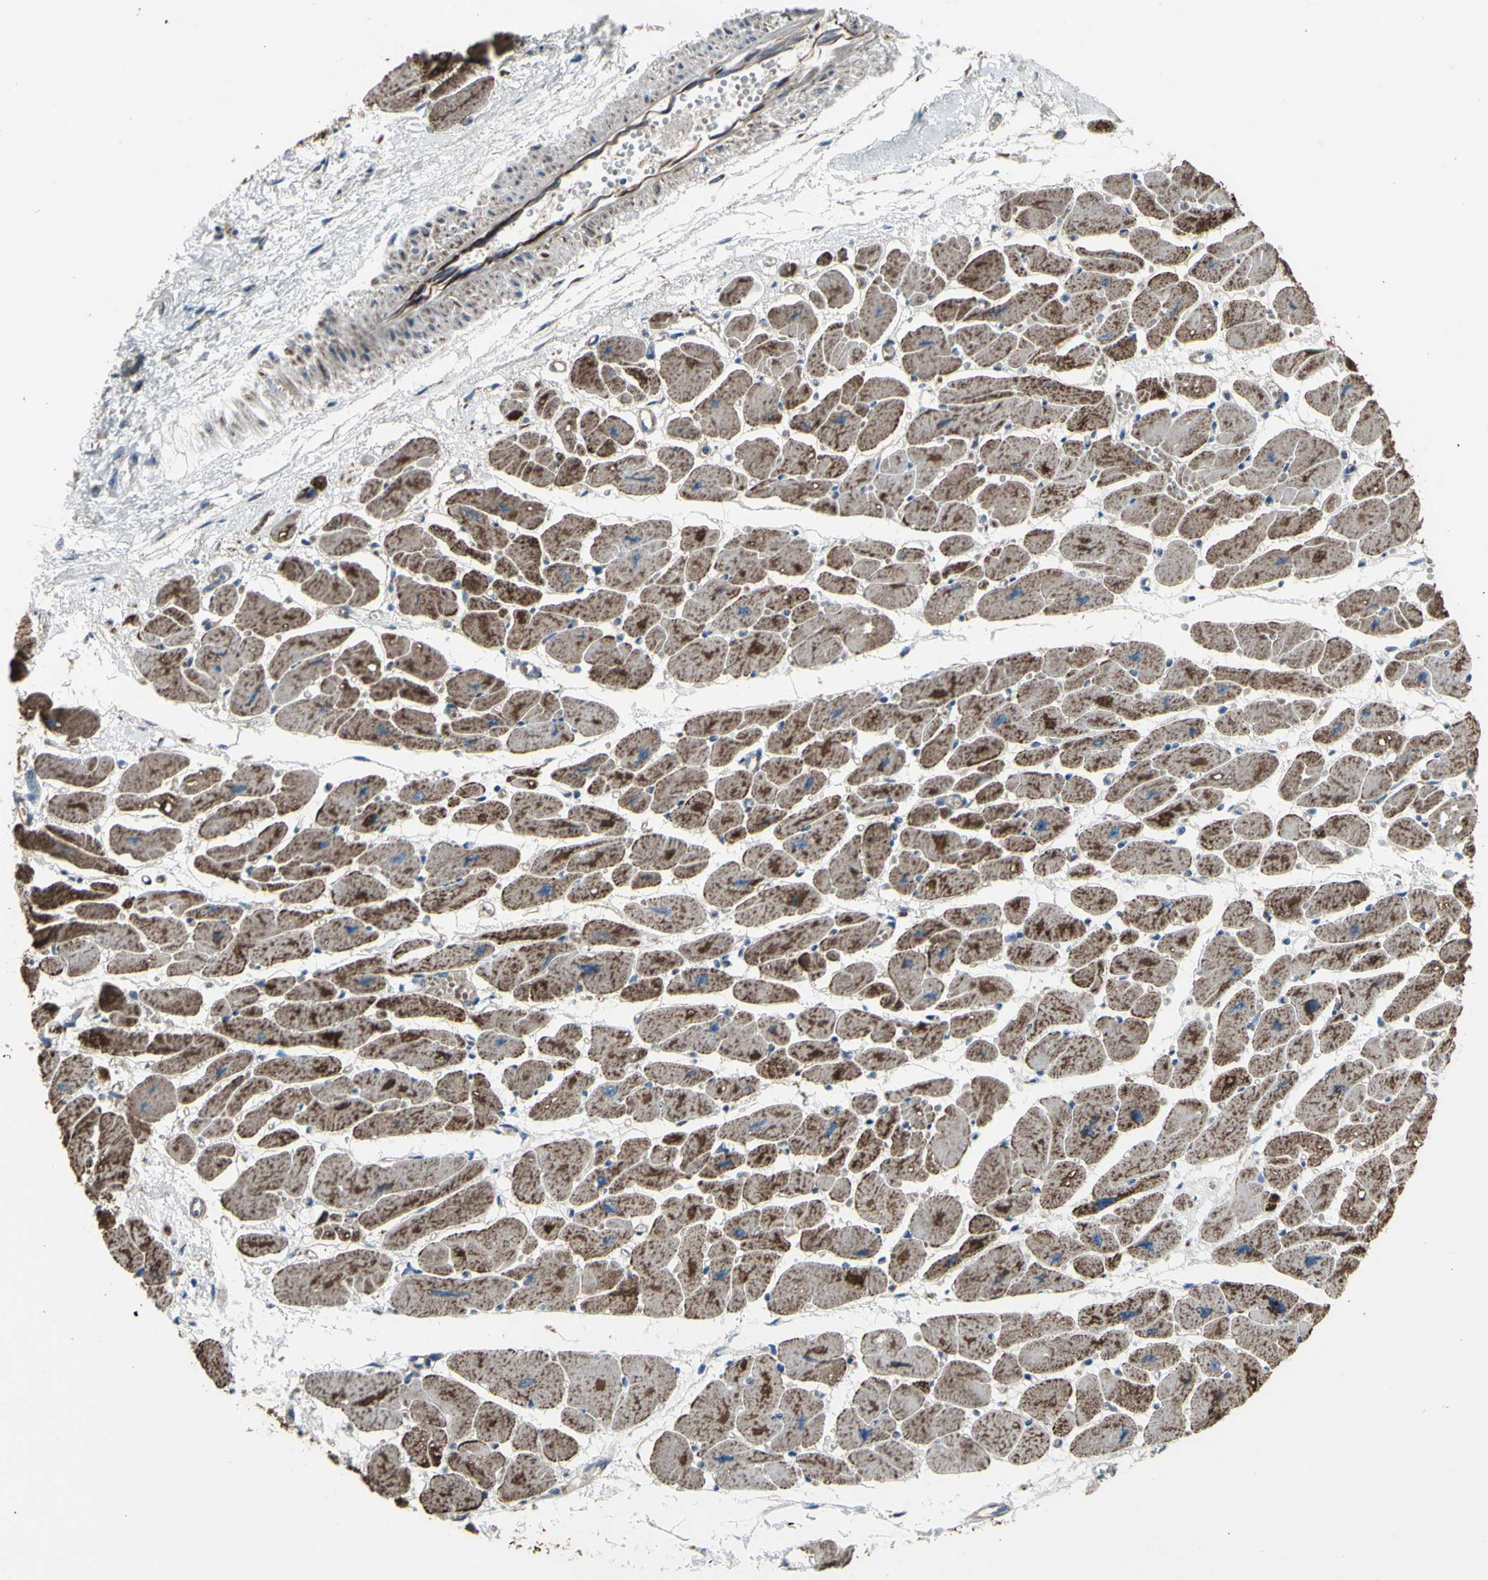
{"staining": {"intensity": "moderate", "quantity": ">75%", "location": "cytoplasmic/membranous"}, "tissue": "heart muscle", "cell_type": "Cardiomyocytes", "image_type": "normal", "snomed": [{"axis": "morphology", "description": "Normal tissue, NOS"}, {"axis": "topography", "description": "Heart"}], "caption": "A medium amount of moderate cytoplasmic/membranous expression is seen in about >75% of cardiomyocytes in normal heart muscle. (IHC, brightfield microscopy, high magnification).", "gene": "EMC7", "patient": {"sex": "female", "age": 54}}